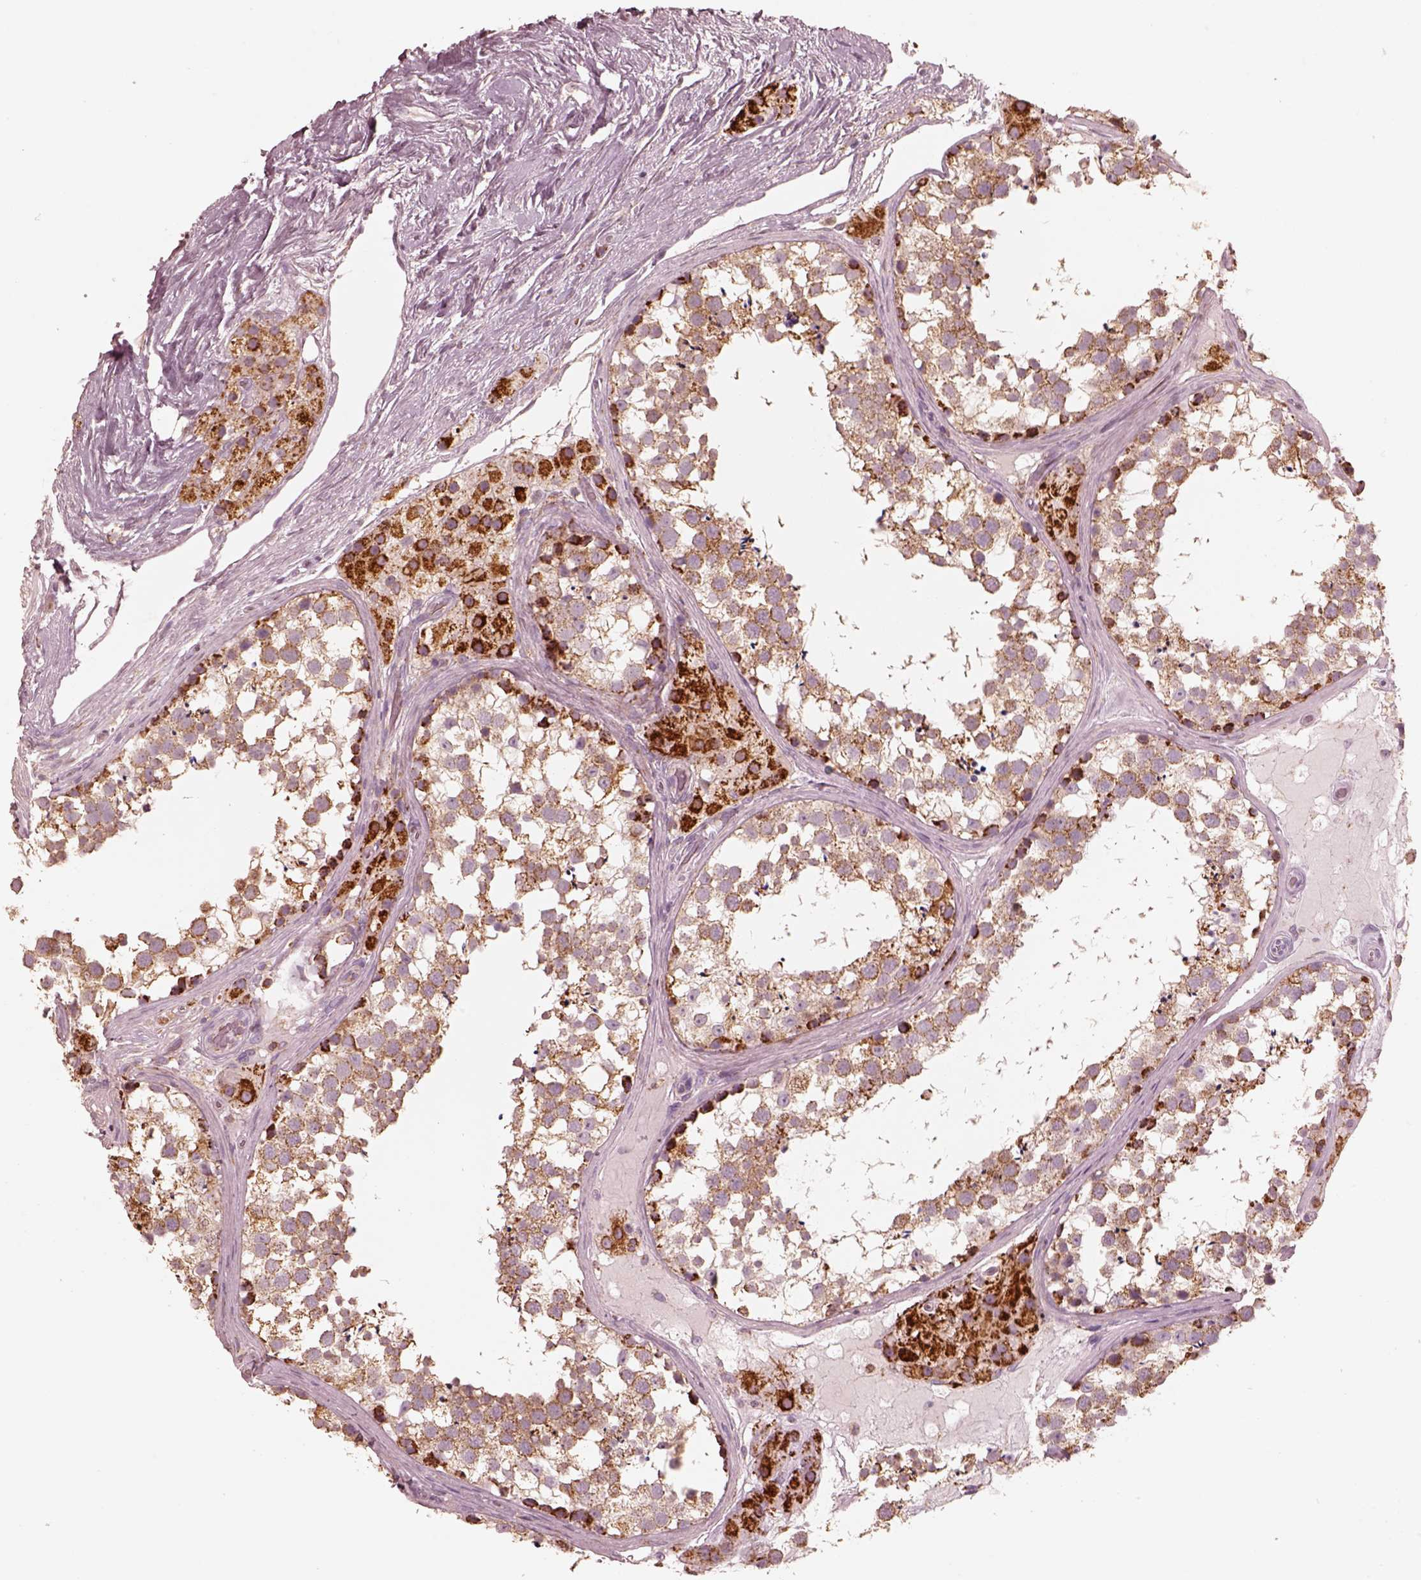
{"staining": {"intensity": "moderate", "quantity": ">75%", "location": "cytoplasmic/membranous"}, "tissue": "testis", "cell_type": "Cells in seminiferous ducts", "image_type": "normal", "snomed": [{"axis": "morphology", "description": "Normal tissue, NOS"}, {"axis": "morphology", "description": "Seminoma, NOS"}, {"axis": "topography", "description": "Testis"}], "caption": "DAB (3,3'-diaminobenzidine) immunohistochemical staining of unremarkable testis exhibits moderate cytoplasmic/membranous protein expression in approximately >75% of cells in seminiferous ducts.", "gene": "ENTPD6", "patient": {"sex": "male", "age": 65}}